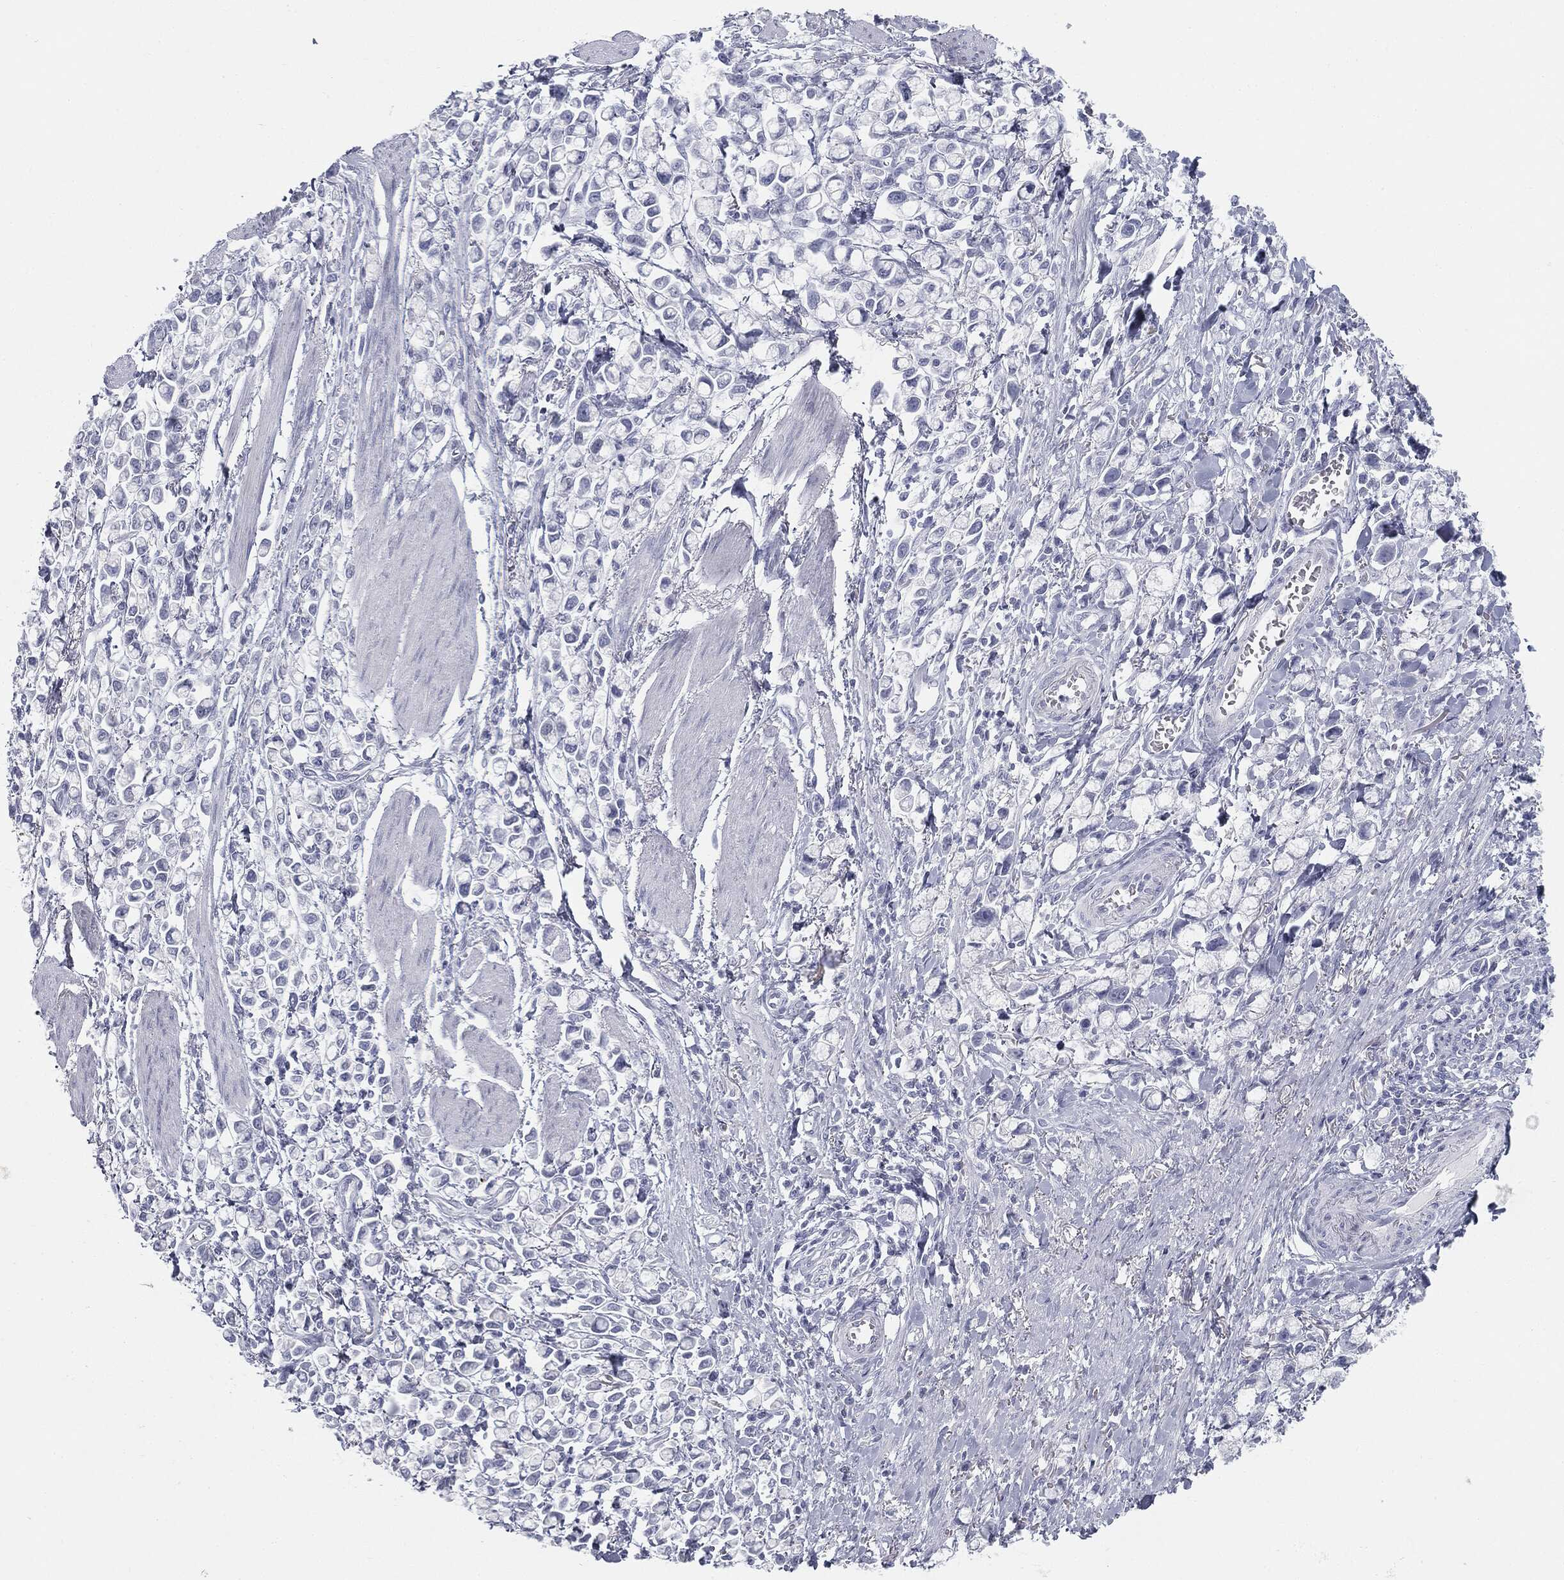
{"staining": {"intensity": "negative", "quantity": "none", "location": "none"}, "tissue": "stomach cancer", "cell_type": "Tumor cells", "image_type": "cancer", "snomed": [{"axis": "morphology", "description": "Adenocarcinoma, NOS"}, {"axis": "topography", "description": "Stomach"}], "caption": "Micrograph shows no protein positivity in tumor cells of stomach adenocarcinoma tissue.", "gene": "TPO", "patient": {"sex": "female", "age": 81}}